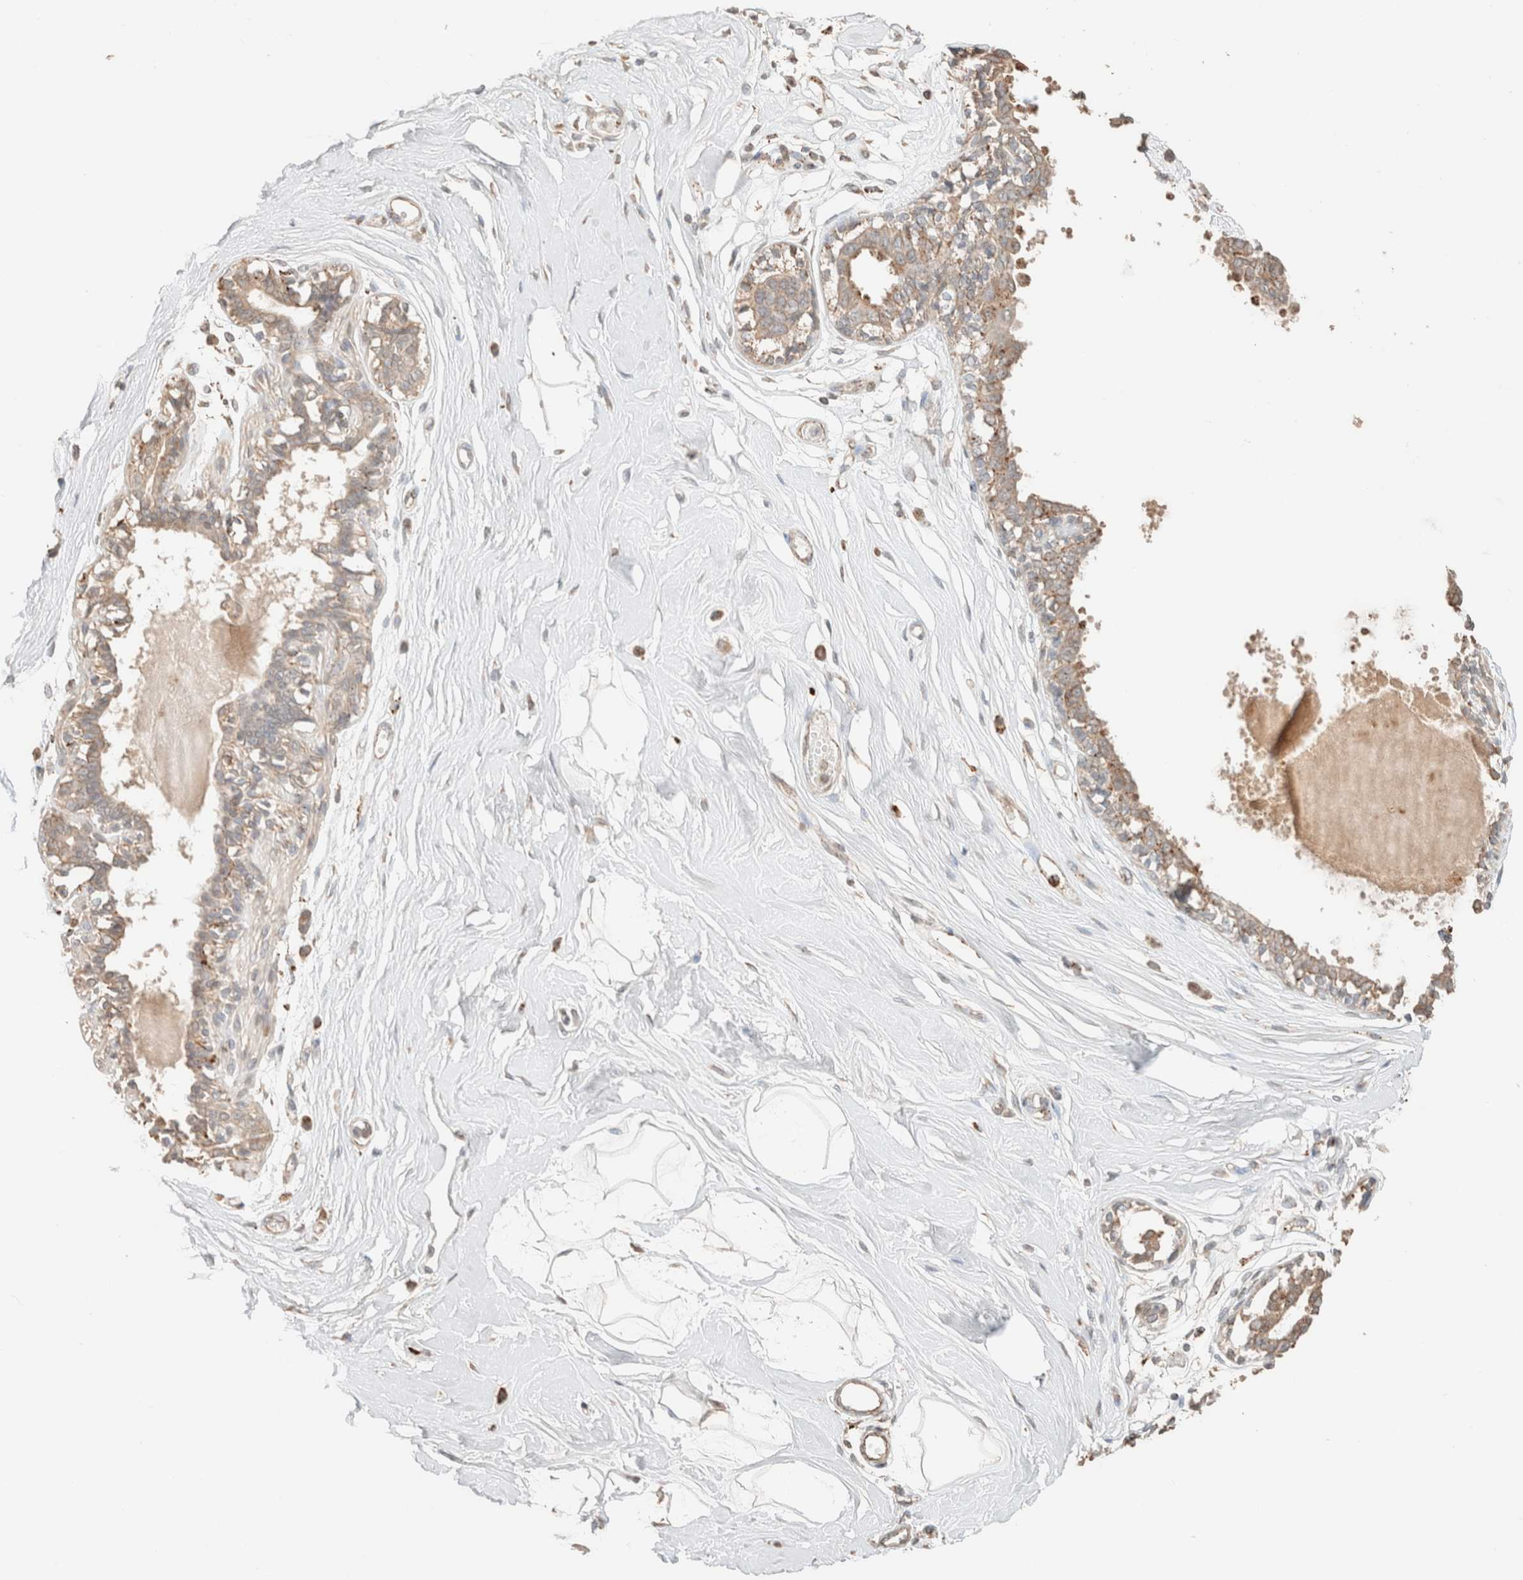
{"staining": {"intensity": "negative", "quantity": "none", "location": "none"}, "tissue": "breast", "cell_type": "Adipocytes", "image_type": "normal", "snomed": [{"axis": "morphology", "description": "Normal tissue, NOS"}, {"axis": "topography", "description": "Breast"}], "caption": "Immunohistochemistry photomicrograph of benign breast stained for a protein (brown), which exhibits no positivity in adipocytes.", "gene": "CTSC", "patient": {"sex": "female", "age": 45}}